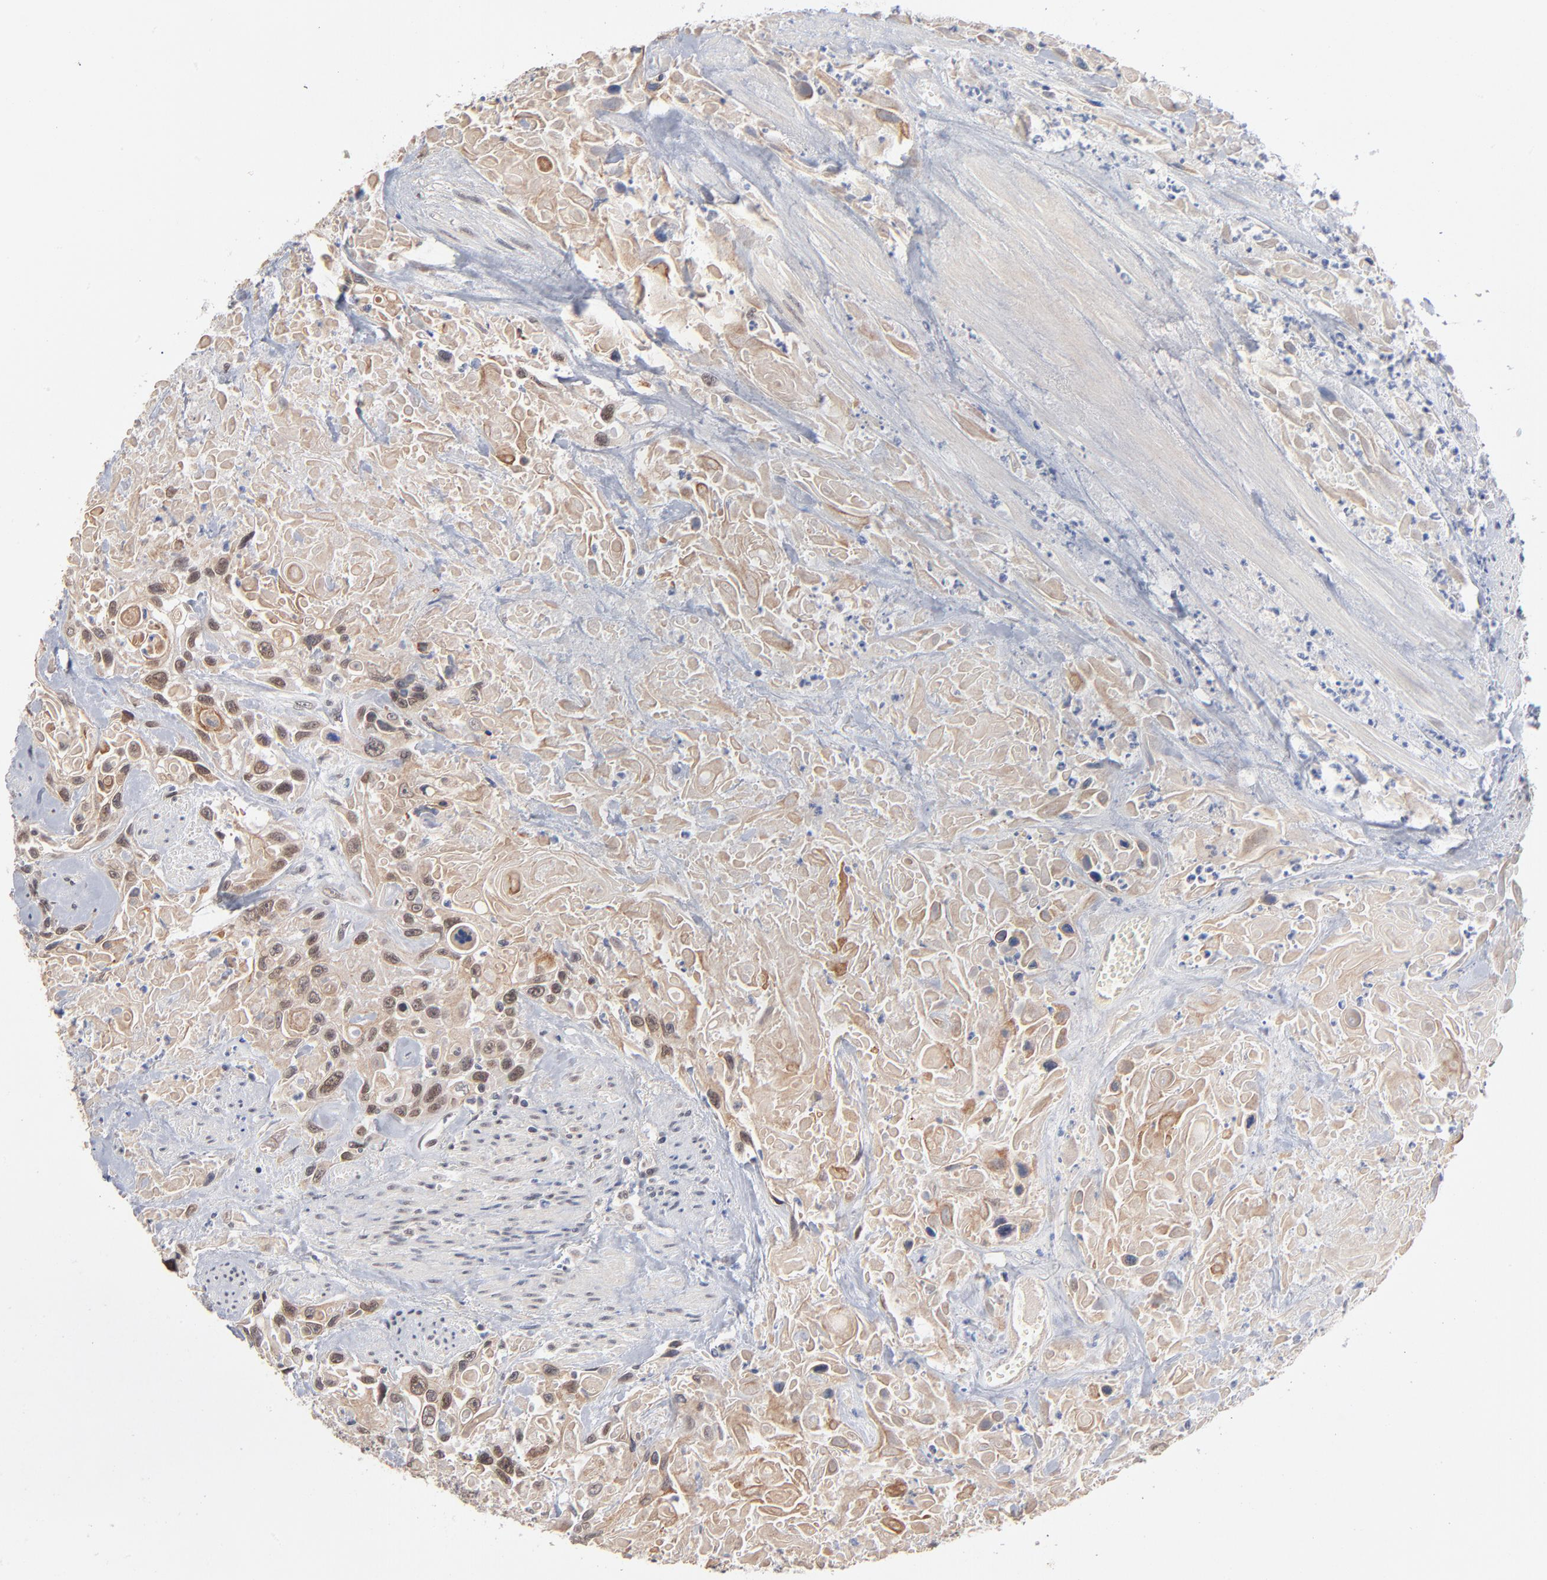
{"staining": {"intensity": "moderate", "quantity": ">75%", "location": "nuclear"}, "tissue": "urothelial cancer", "cell_type": "Tumor cells", "image_type": "cancer", "snomed": [{"axis": "morphology", "description": "Urothelial carcinoma, High grade"}, {"axis": "topography", "description": "Urinary bladder"}], "caption": "Urothelial carcinoma (high-grade) stained with IHC displays moderate nuclear expression in about >75% of tumor cells.", "gene": "MBIP", "patient": {"sex": "female", "age": 84}}